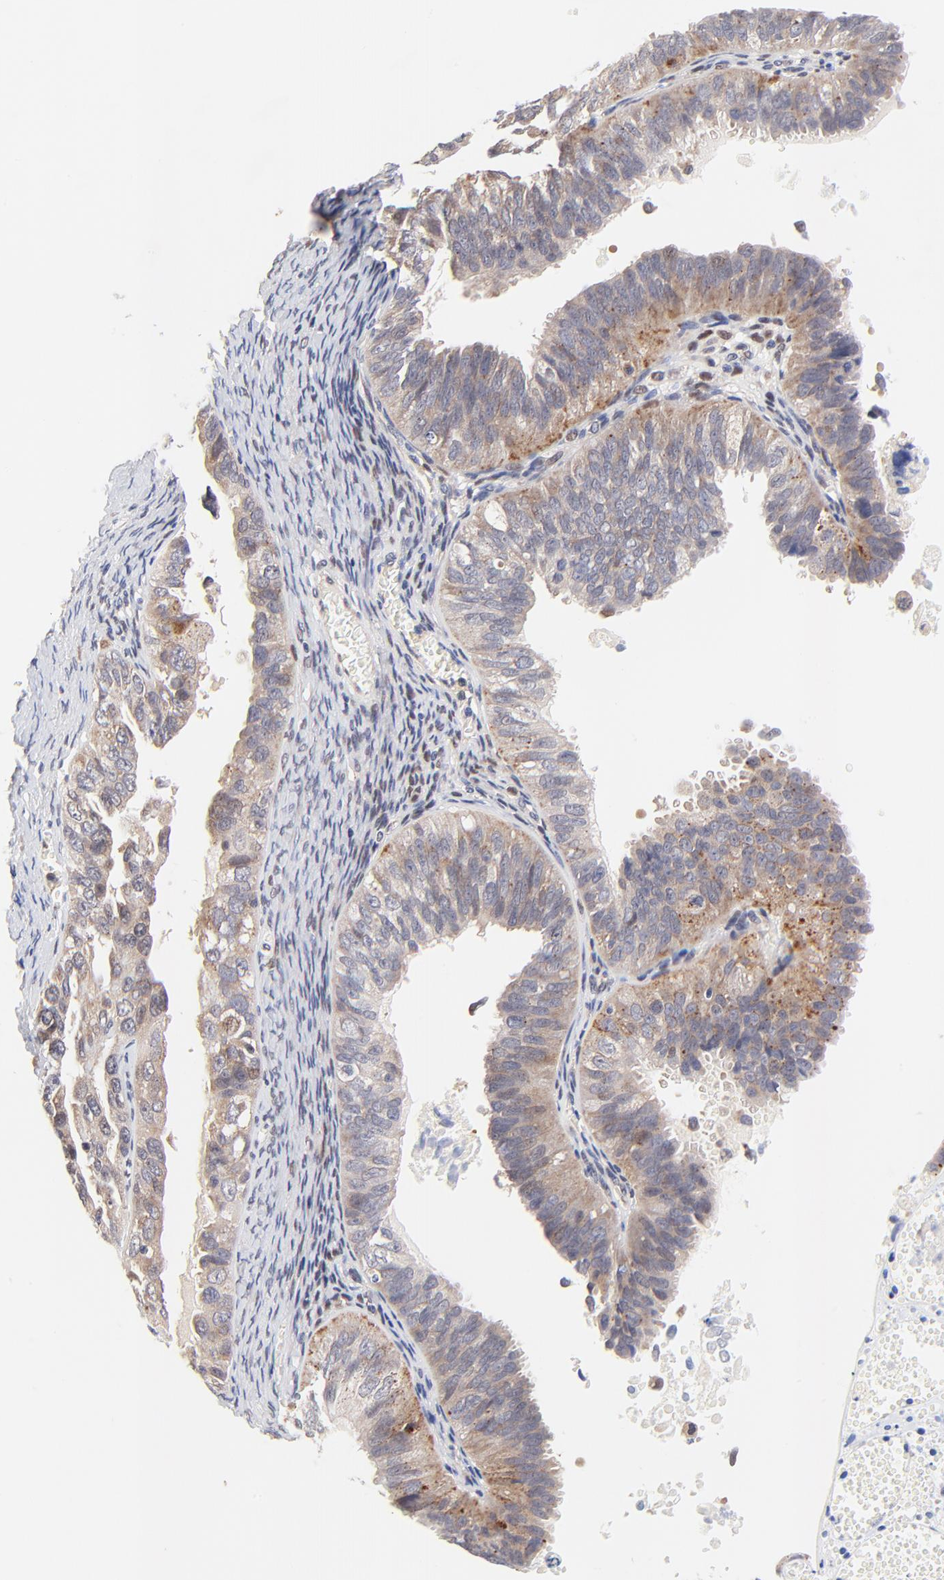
{"staining": {"intensity": "moderate", "quantity": ">75%", "location": "cytoplasmic/membranous"}, "tissue": "ovarian cancer", "cell_type": "Tumor cells", "image_type": "cancer", "snomed": [{"axis": "morphology", "description": "Carcinoma, endometroid"}, {"axis": "topography", "description": "Ovary"}], "caption": "Tumor cells demonstrate medium levels of moderate cytoplasmic/membranous positivity in about >75% of cells in human ovarian endometroid carcinoma.", "gene": "TXNL1", "patient": {"sex": "female", "age": 85}}